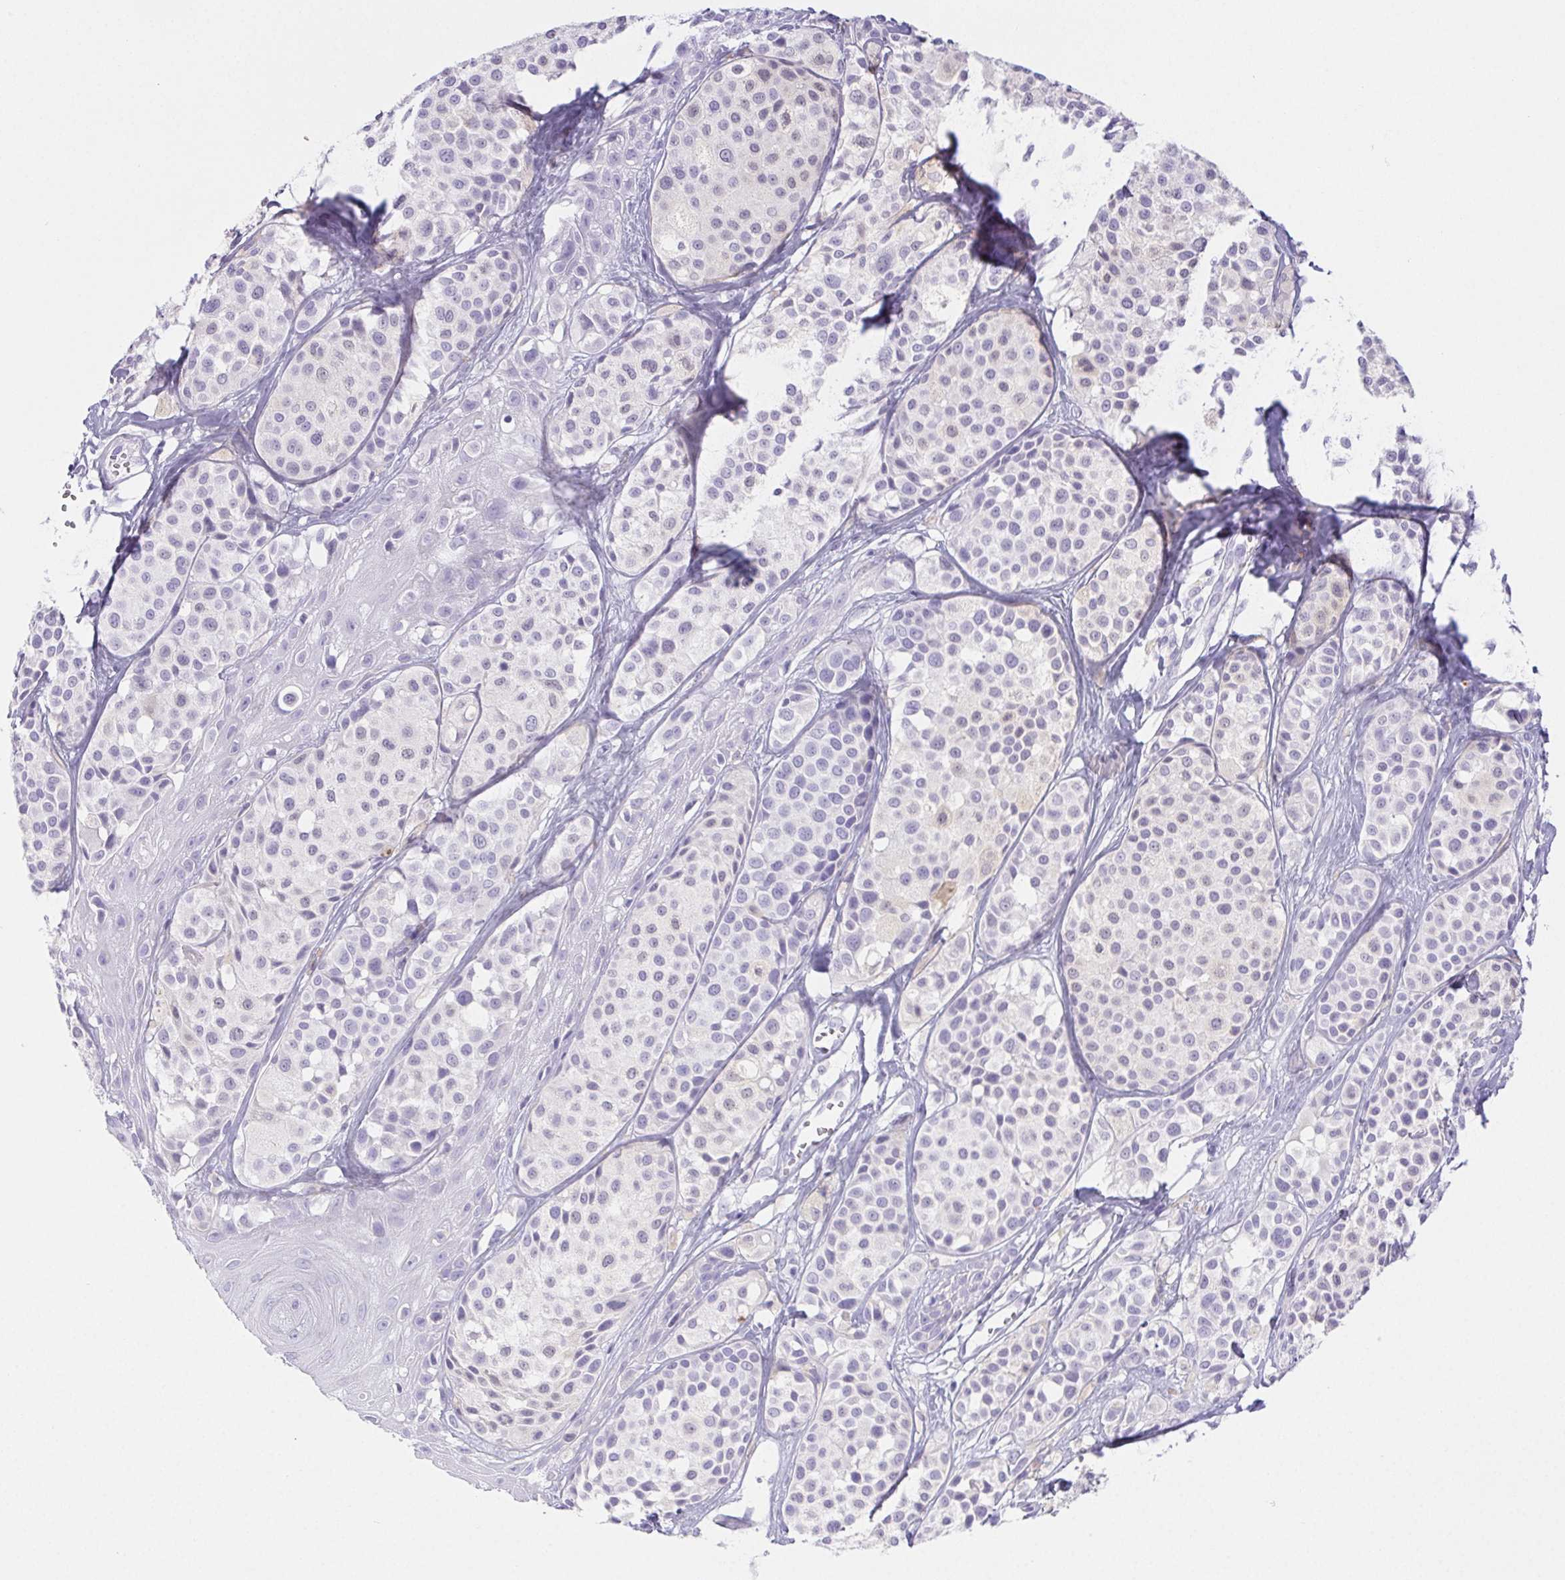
{"staining": {"intensity": "negative", "quantity": "none", "location": "none"}, "tissue": "melanoma", "cell_type": "Tumor cells", "image_type": "cancer", "snomed": [{"axis": "morphology", "description": "Malignant melanoma, NOS"}, {"axis": "topography", "description": "Skin"}], "caption": "A micrograph of human malignant melanoma is negative for staining in tumor cells.", "gene": "PNLIP", "patient": {"sex": "male", "age": 77}}